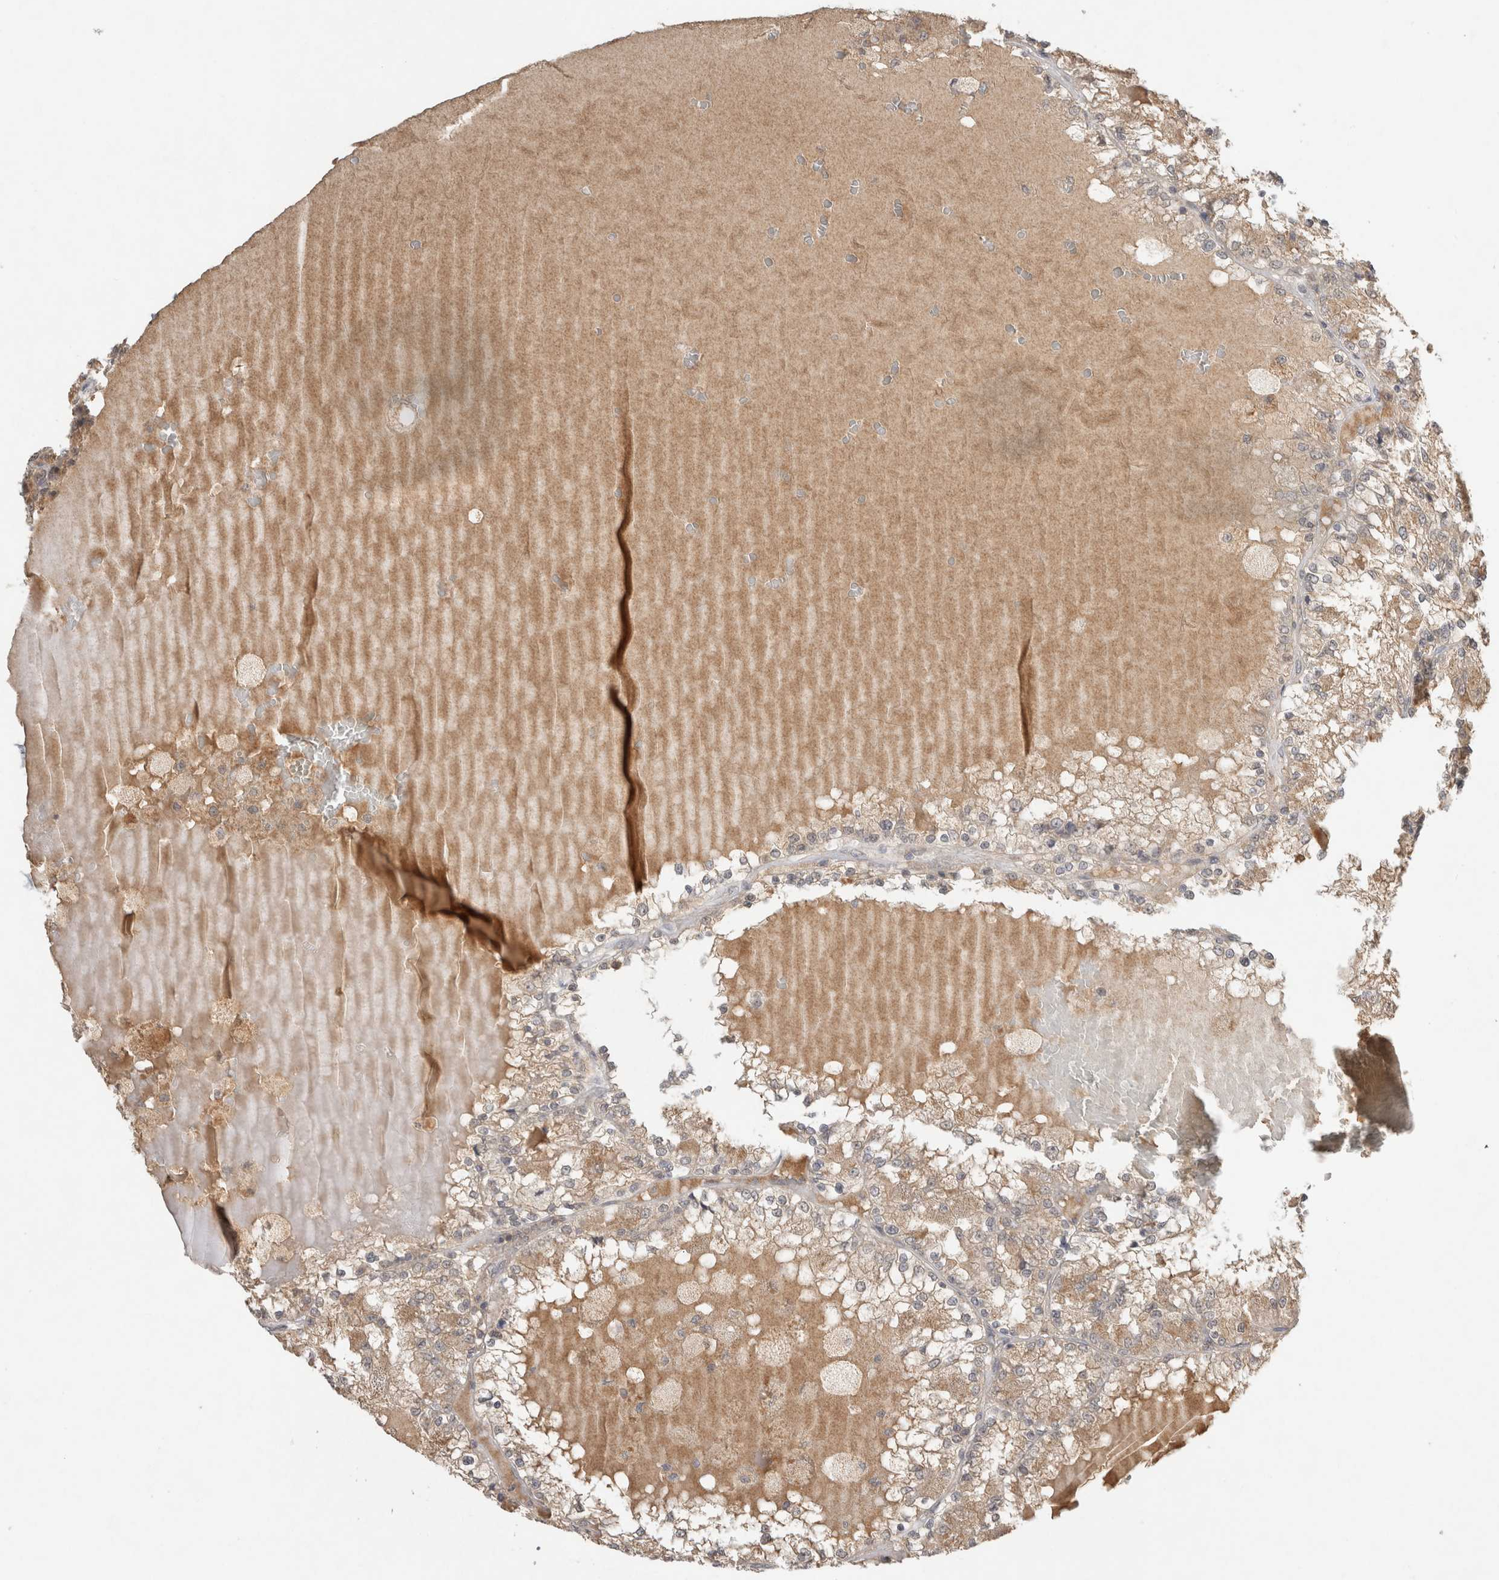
{"staining": {"intensity": "weak", "quantity": ">75%", "location": "cytoplasmic/membranous"}, "tissue": "renal cancer", "cell_type": "Tumor cells", "image_type": "cancer", "snomed": [{"axis": "morphology", "description": "Adenocarcinoma, NOS"}, {"axis": "topography", "description": "Kidney"}], "caption": "Weak cytoplasmic/membranous expression for a protein is identified in about >75% of tumor cells of renal adenocarcinoma using immunohistochemistry.", "gene": "LOXL2", "patient": {"sex": "female", "age": 56}}